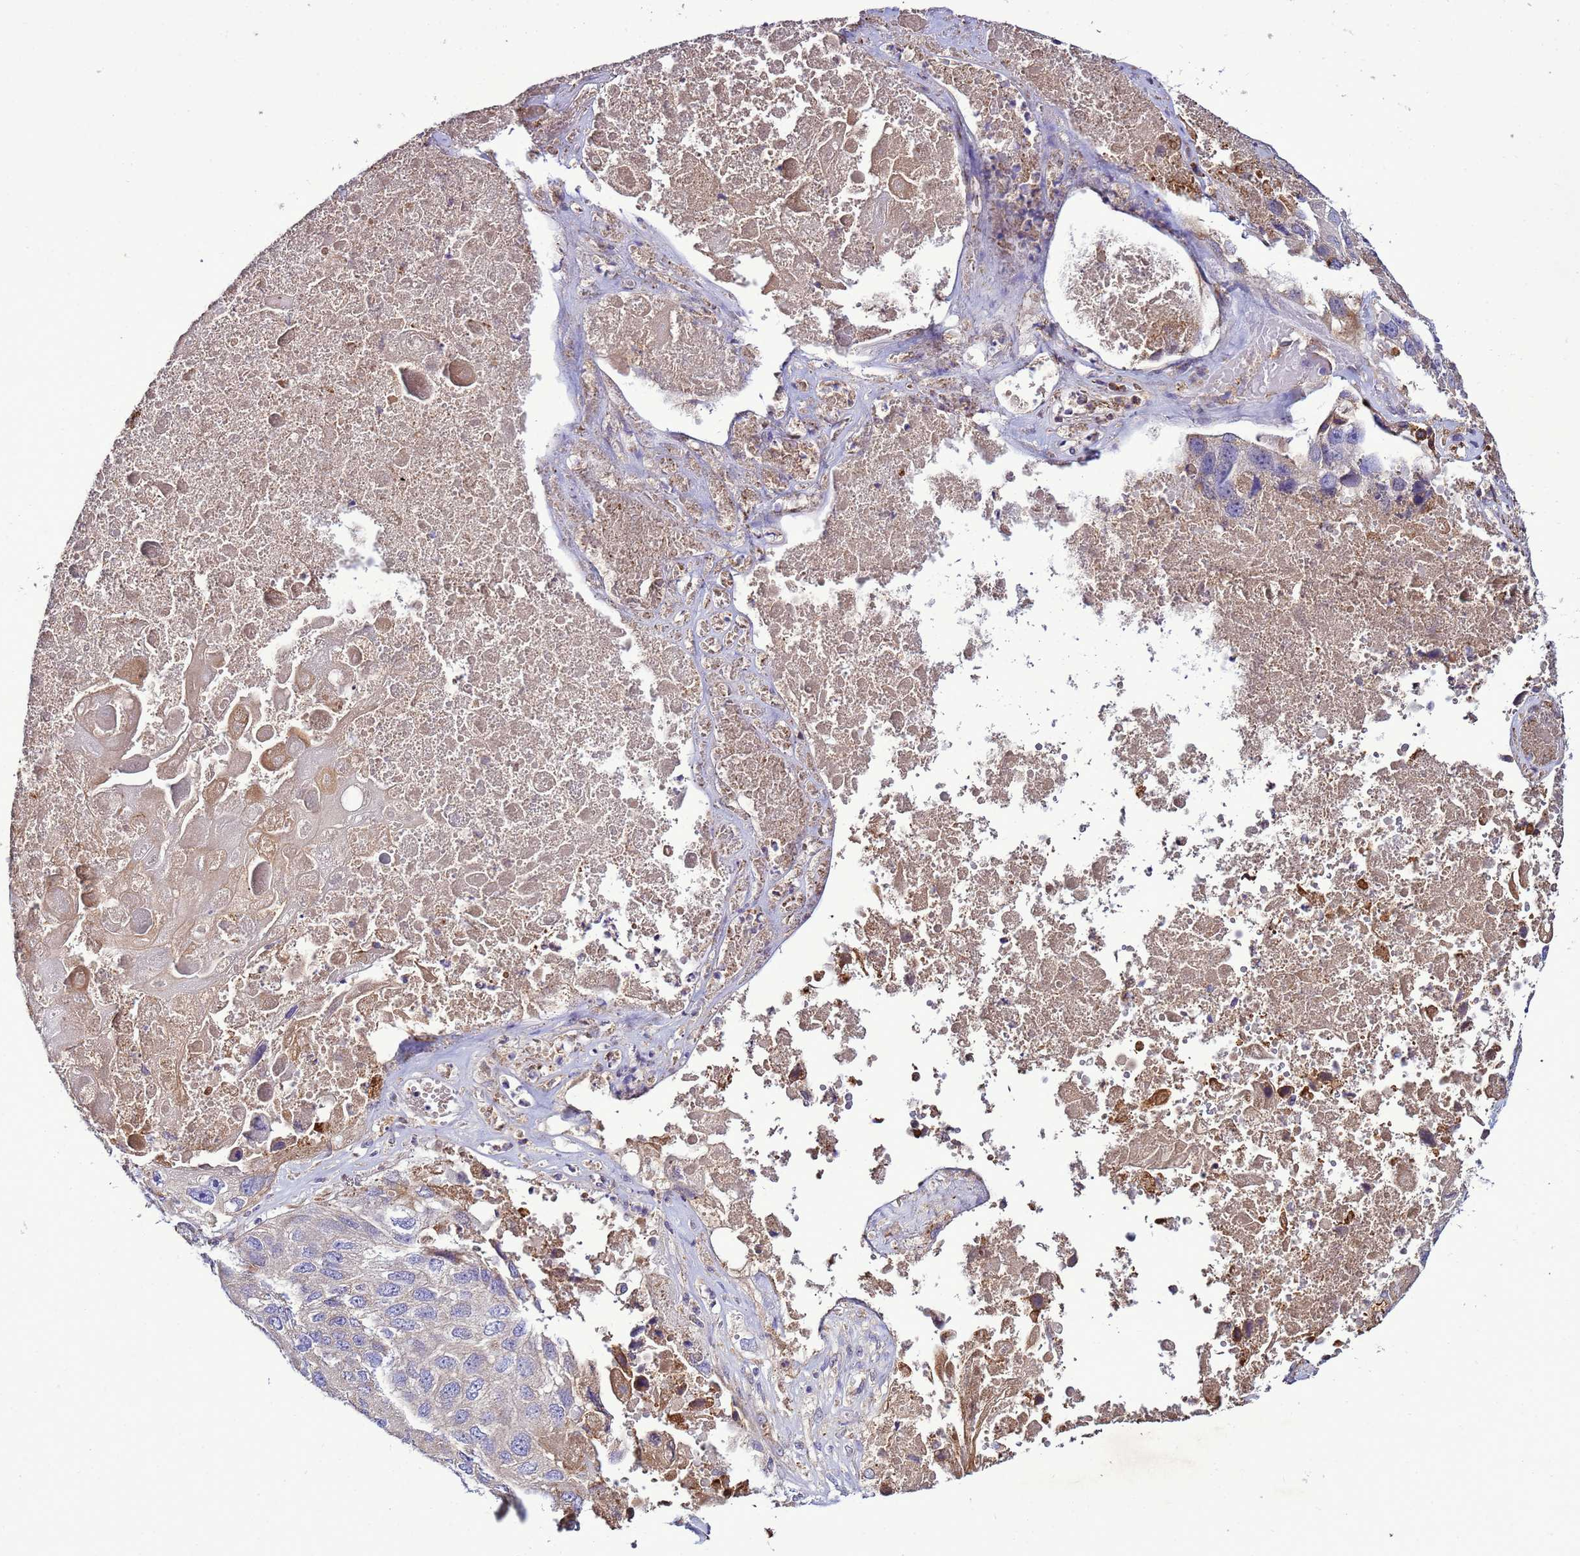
{"staining": {"intensity": "moderate", "quantity": "<25%", "location": "cytoplasmic/membranous"}, "tissue": "lung cancer", "cell_type": "Tumor cells", "image_type": "cancer", "snomed": [{"axis": "morphology", "description": "Squamous cell carcinoma, NOS"}, {"axis": "topography", "description": "Lung"}], "caption": "Immunohistochemical staining of lung cancer reveals moderate cytoplasmic/membranous protein expression in approximately <25% of tumor cells. (Stains: DAB (3,3'-diaminobenzidine) in brown, nuclei in blue, Microscopy: brightfield microscopy at high magnification).", "gene": "ANTKMT", "patient": {"sex": "male", "age": 61}}